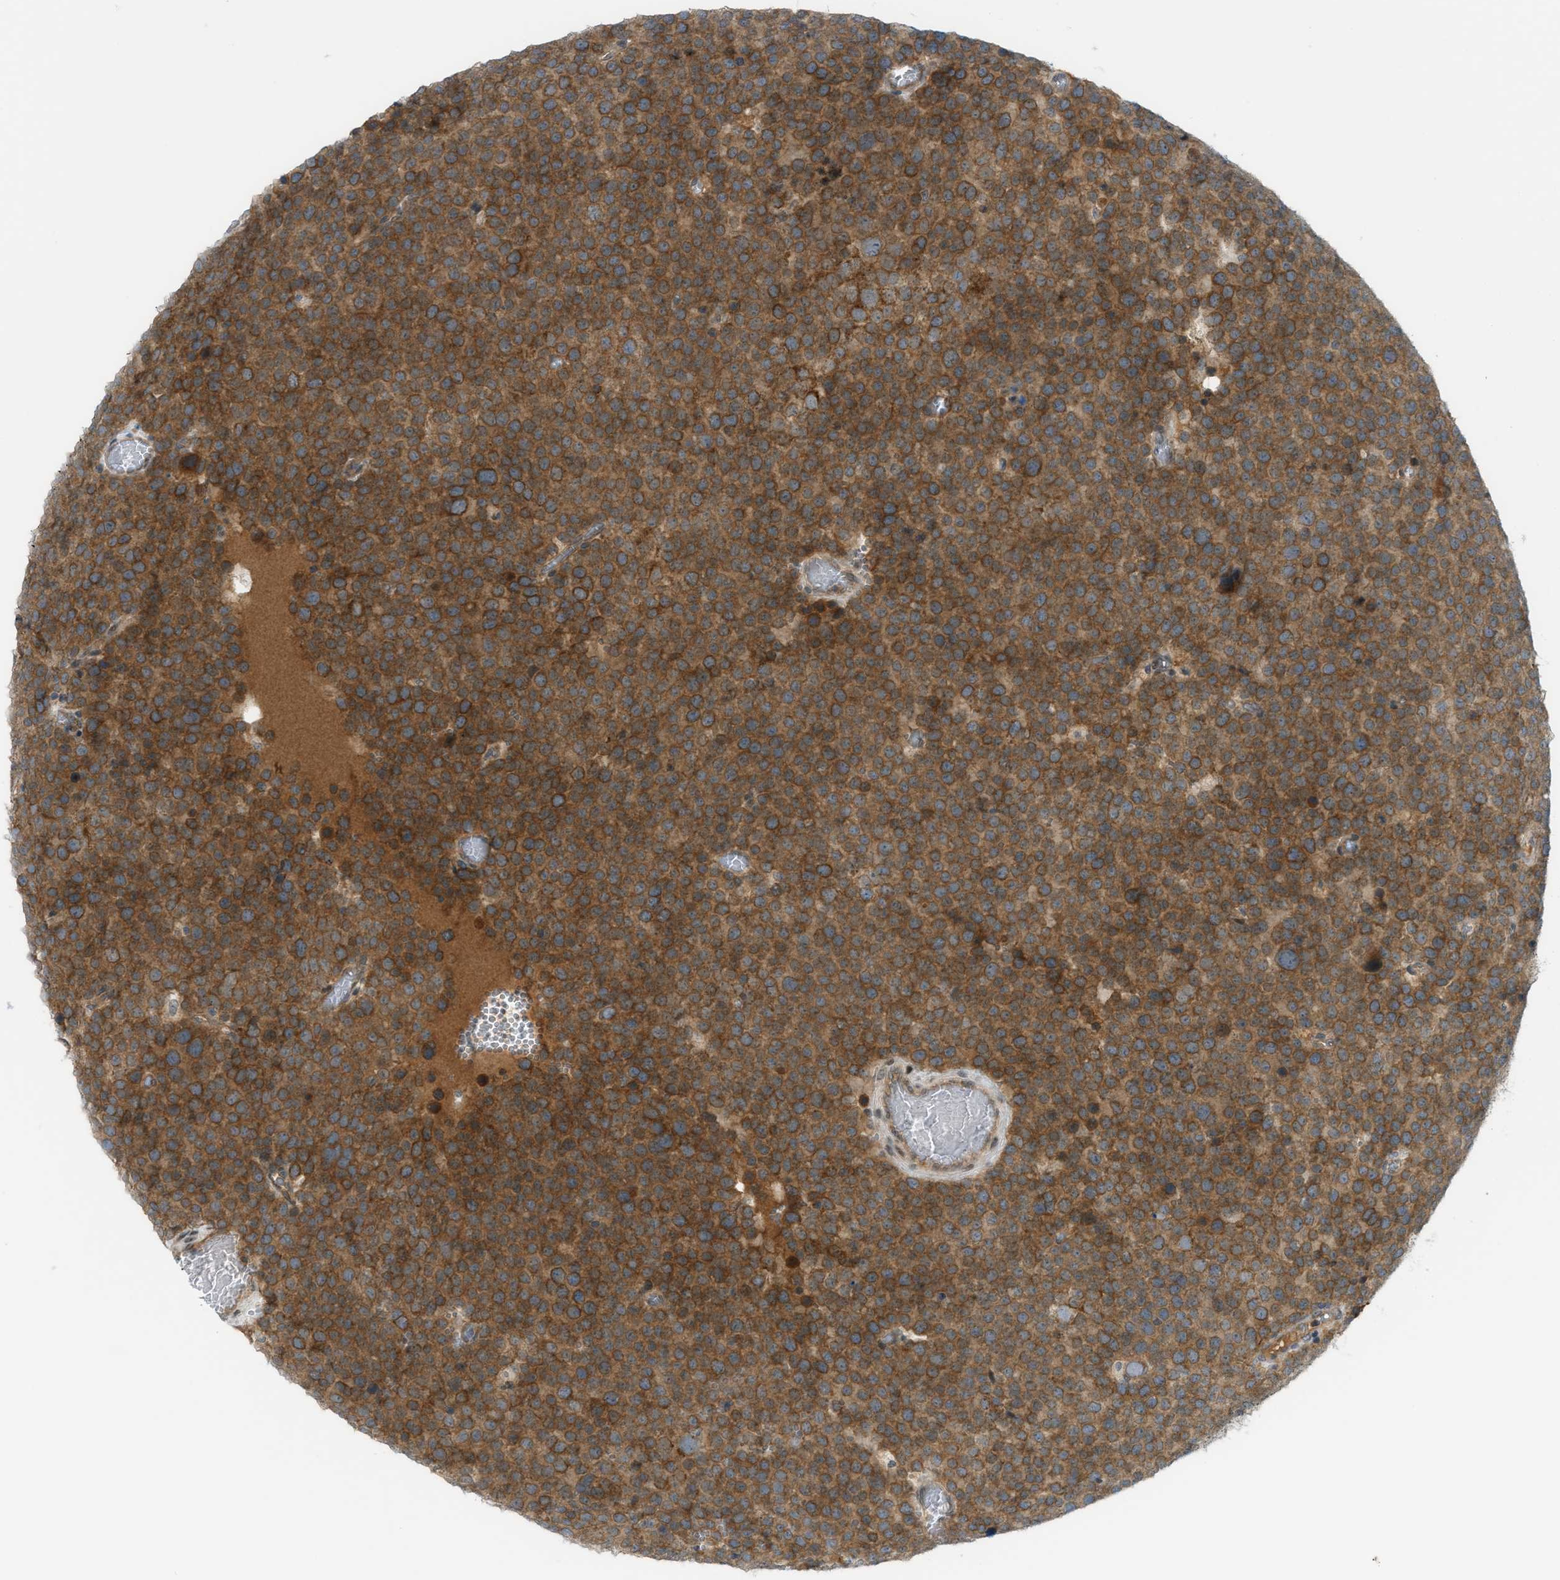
{"staining": {"intensity": "moderate", "quantity": ">75%", "location": "cytoplasmic/membranous"}, "tissue": "testis cancer", "cell_type": "Tumor cells", "image_type": "cancer", "snomed": [{"axis": "morphology", "description": "Normal tissue, NOS"}, {"axis": "morphology", "description": "Seminoma, NOS"}, {"axis": "topography", "description": "Testis"}], "caption": "A brown stain highlights moderate cytoplasmic/membranous expression of a protein in human testis cancer tumor cells. The staining was performed using DAB (3,3'-diaminobenzidine) to visualize the protein expression in brown, while the nuclei were stained in blue with hematoxylin (Magnification: 20x).", "gene": "DYRK1A", "patient": {"sex": "male", "age": 71}}